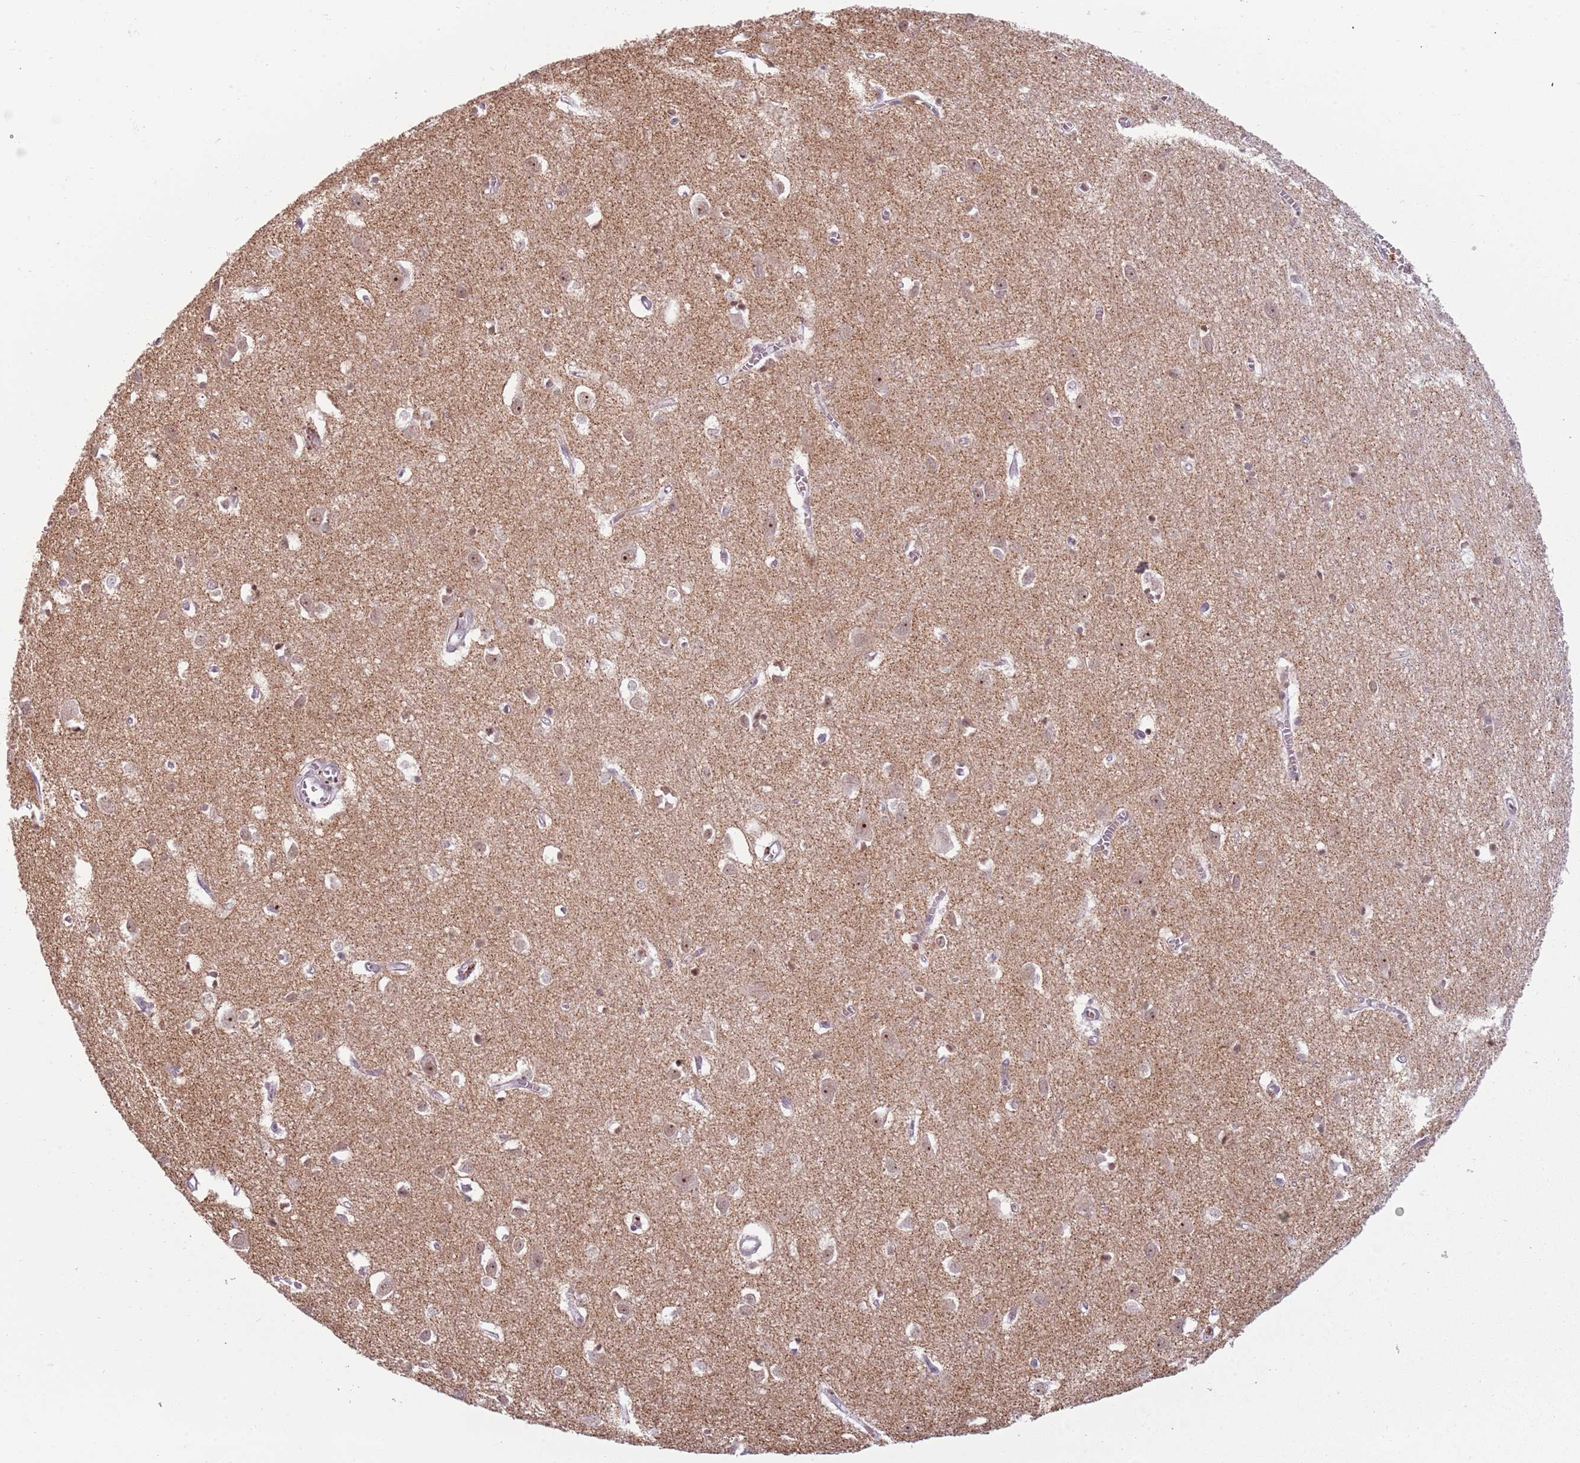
{"staining": {"intensity": "weak", "quantity": "<25%", "location": "cytoplasmic/membranous"}, "tissue": "cerebral cortex", "cell_type": "Endothelial cells", "image_type": "normal", "snomed": [{"axis": "morphology", "description": "Normal tissue, NOS"}, {"axis": "topography", "description": "Cerebral cortex"}], "caption": "This is a histopathology image of immunohistochemistry staining of benign cerebral cortex, which shows no staining in endothelial cells.", "gene": "REXO4", "patient": {"sex": "female", "age": 64}}